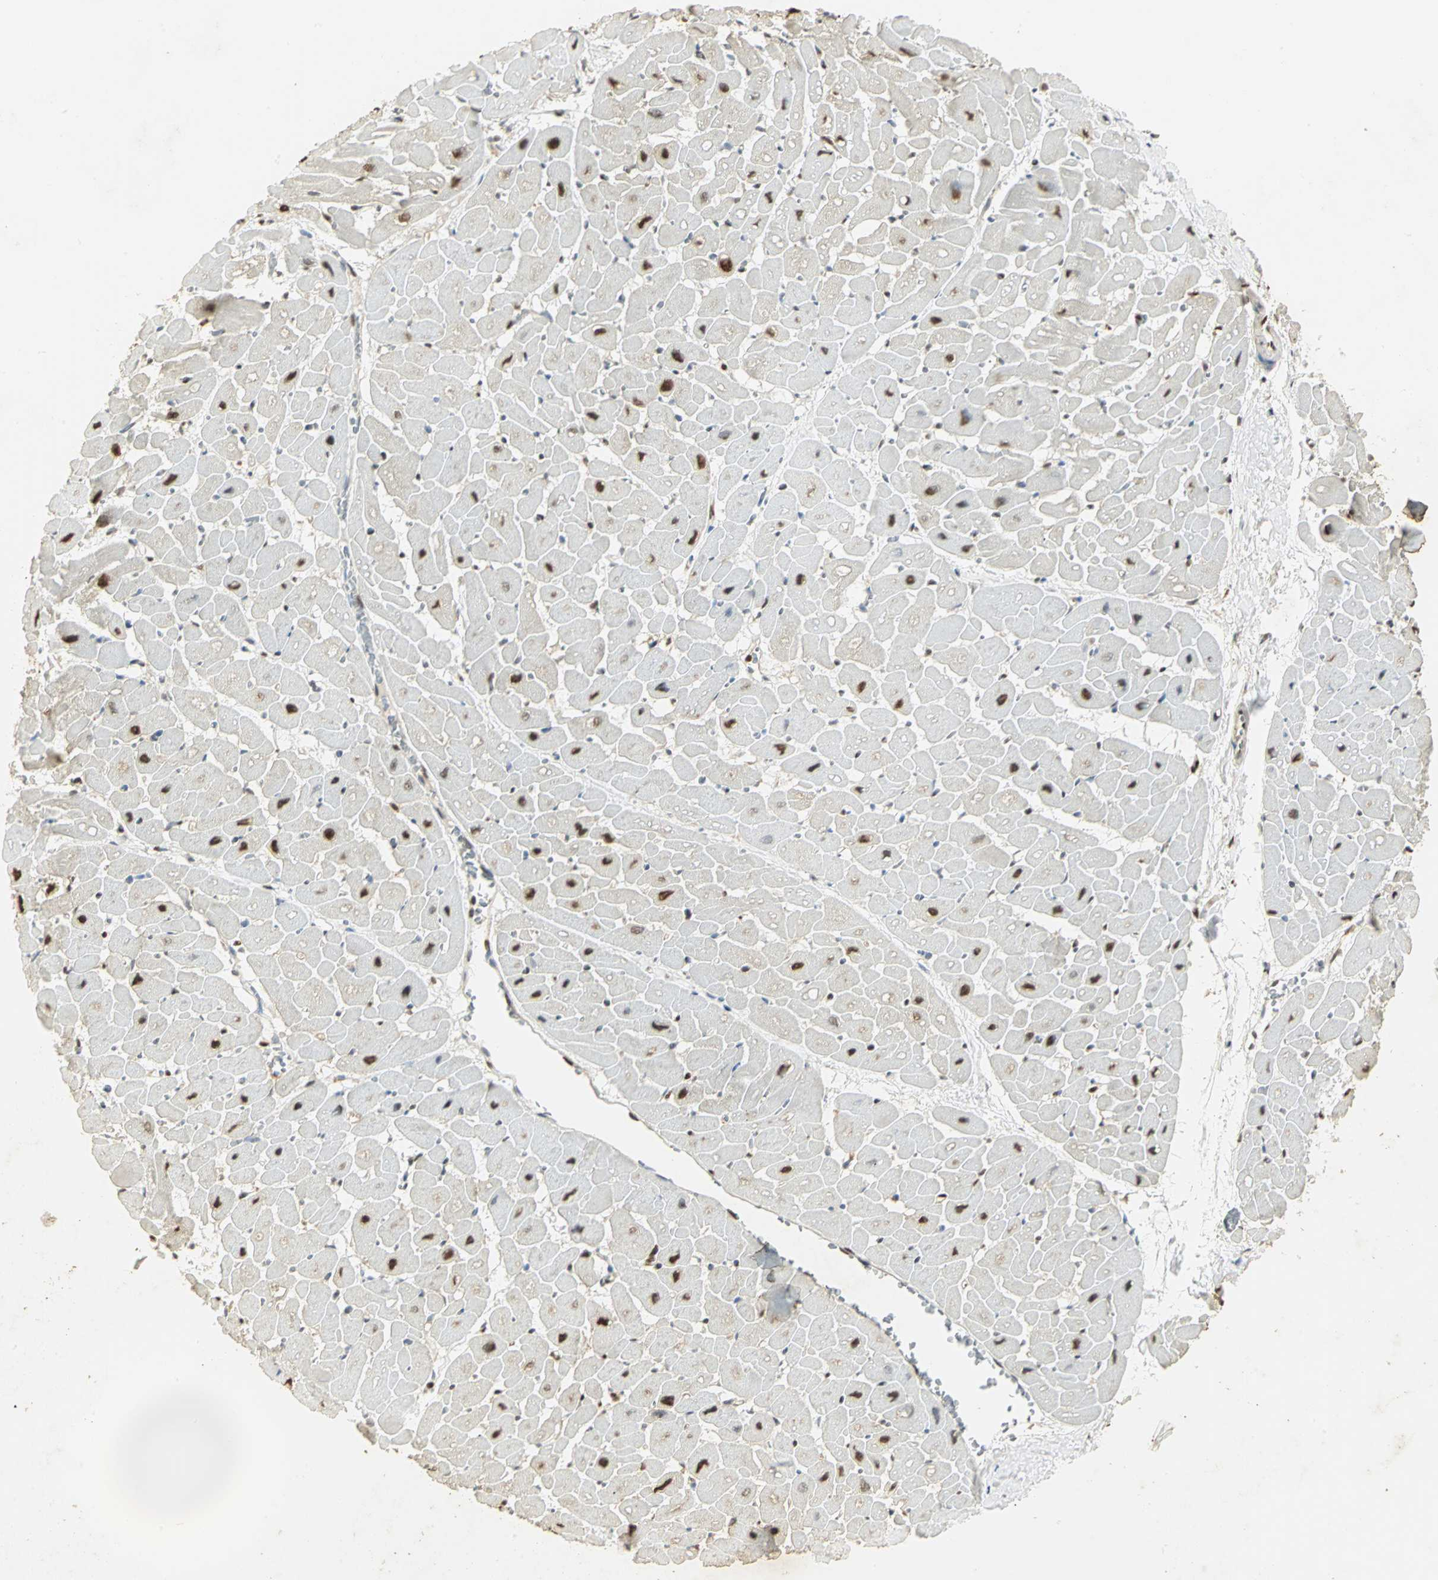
{"staining": {"intensity": "moderate", "quantity": "25%-75%", "location": "nuclear"}, "tissue": "heart muscle", "cell_type": "Cardiomyocytes", "image_type": "normal", "snomed": [{"axis": "morphology", "description": "Normal tissue, NOS"}, {"axis": "topography", "description": "Heart"}], "caption": "Heart muscle stained with a brown dye reveals moderate nuclear positive expression in about 25%-75% of cardiomyocytes.", "gene": "SET", "patient": {"sex": "male", "age": 45}}